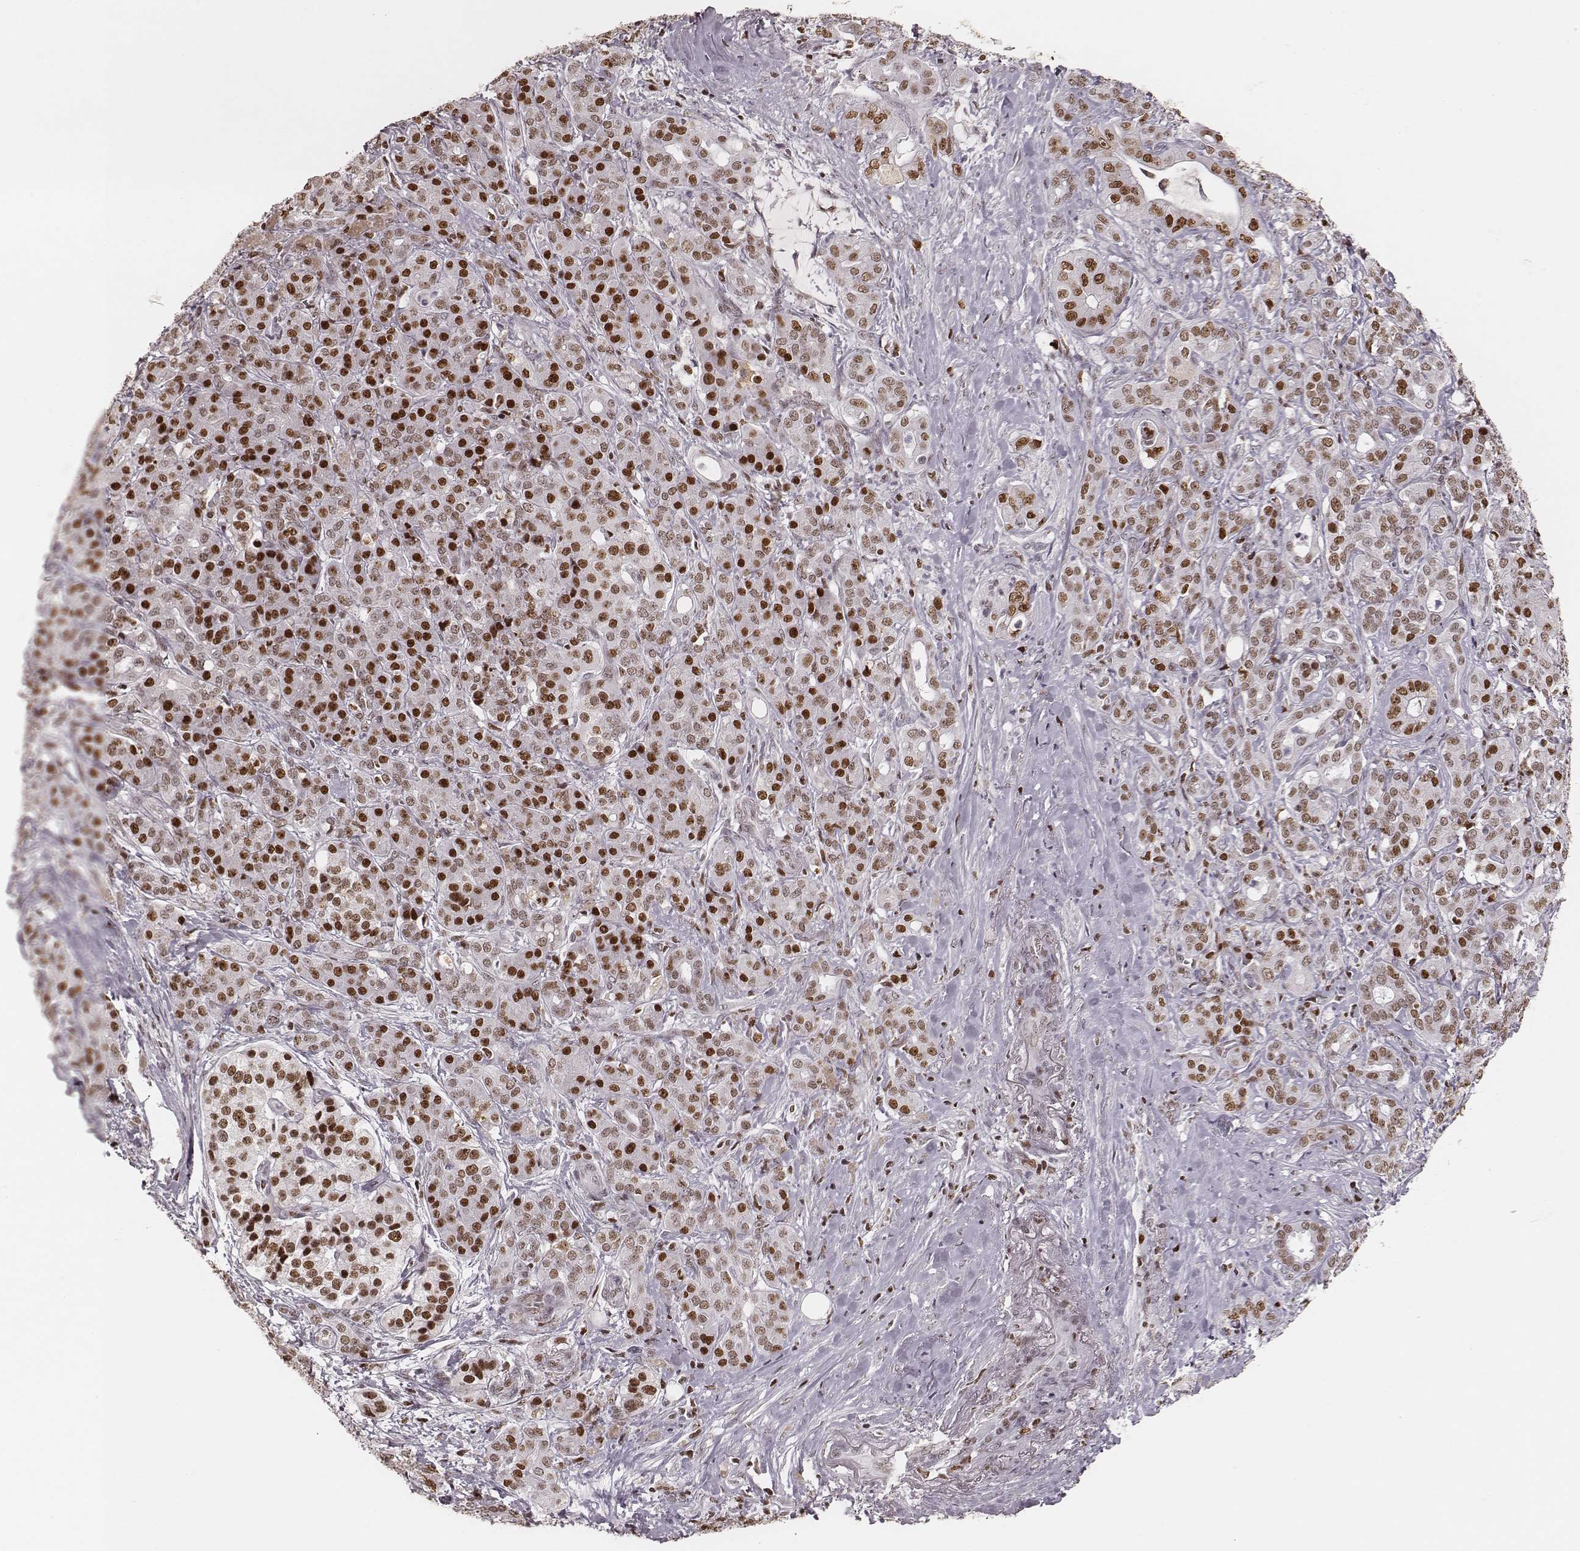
{"staining": {"intensity": "strong", "quantity": ">75%", "location": "nuclear"}, "tissue": "pancreatic cancer", "cell_type": "Tumor cells", "image_type": "cancer", "snomed": [{"axis": "morphology", "description": "Normal tissue, NOS"}, {"axis": "morphology", "description": "Inflammation, NOS"}, {"axis": "morphology", "description": "Adenocarcinoma, NOS"}, {"axis": "topography", "description": "Pancreas"}], "caption": "Pancreatic cancer stained for a protein (brown) demonstrates strong nuclear positive expression in approximately >75% of tumor cells.", "gene": "PARP1", "patient": {"sex": "male", "age": 57}}